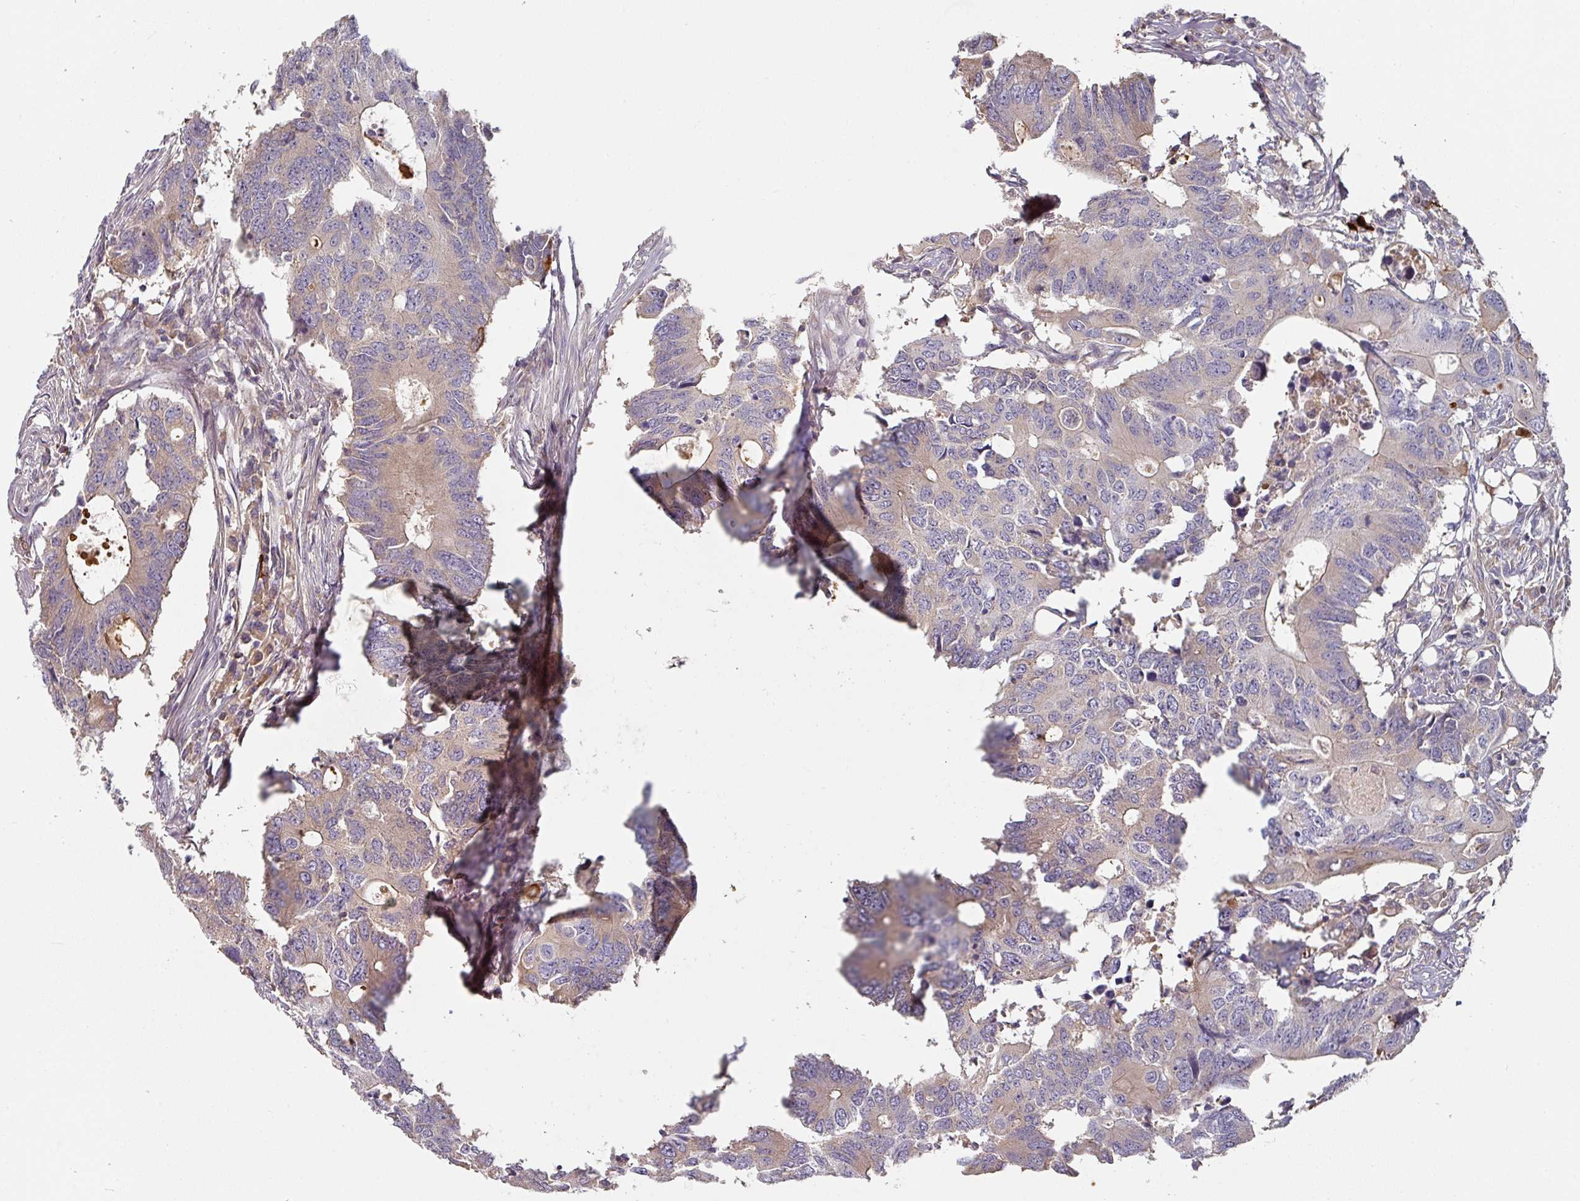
{"staining": {"intensity": "weak", "quantity": "<25%", "location": "cytoplasmic/membranous"}, "tissue": "colorectal cancer", "cell_type": "Tumor cells", "image_type": "cancer", "snomed": [{"axis": "morphology", "description": "Adenocarcinoma, NOS"}, {"axis": "topography", "description": "Colon"}], "caption": "Immunohistochemistry of human colorectal cancer (adenocarcinoma) exhibits no positivity in tumor cells.", "gene": "CEP78", "patient": {"sex": "male", "age": 71}}